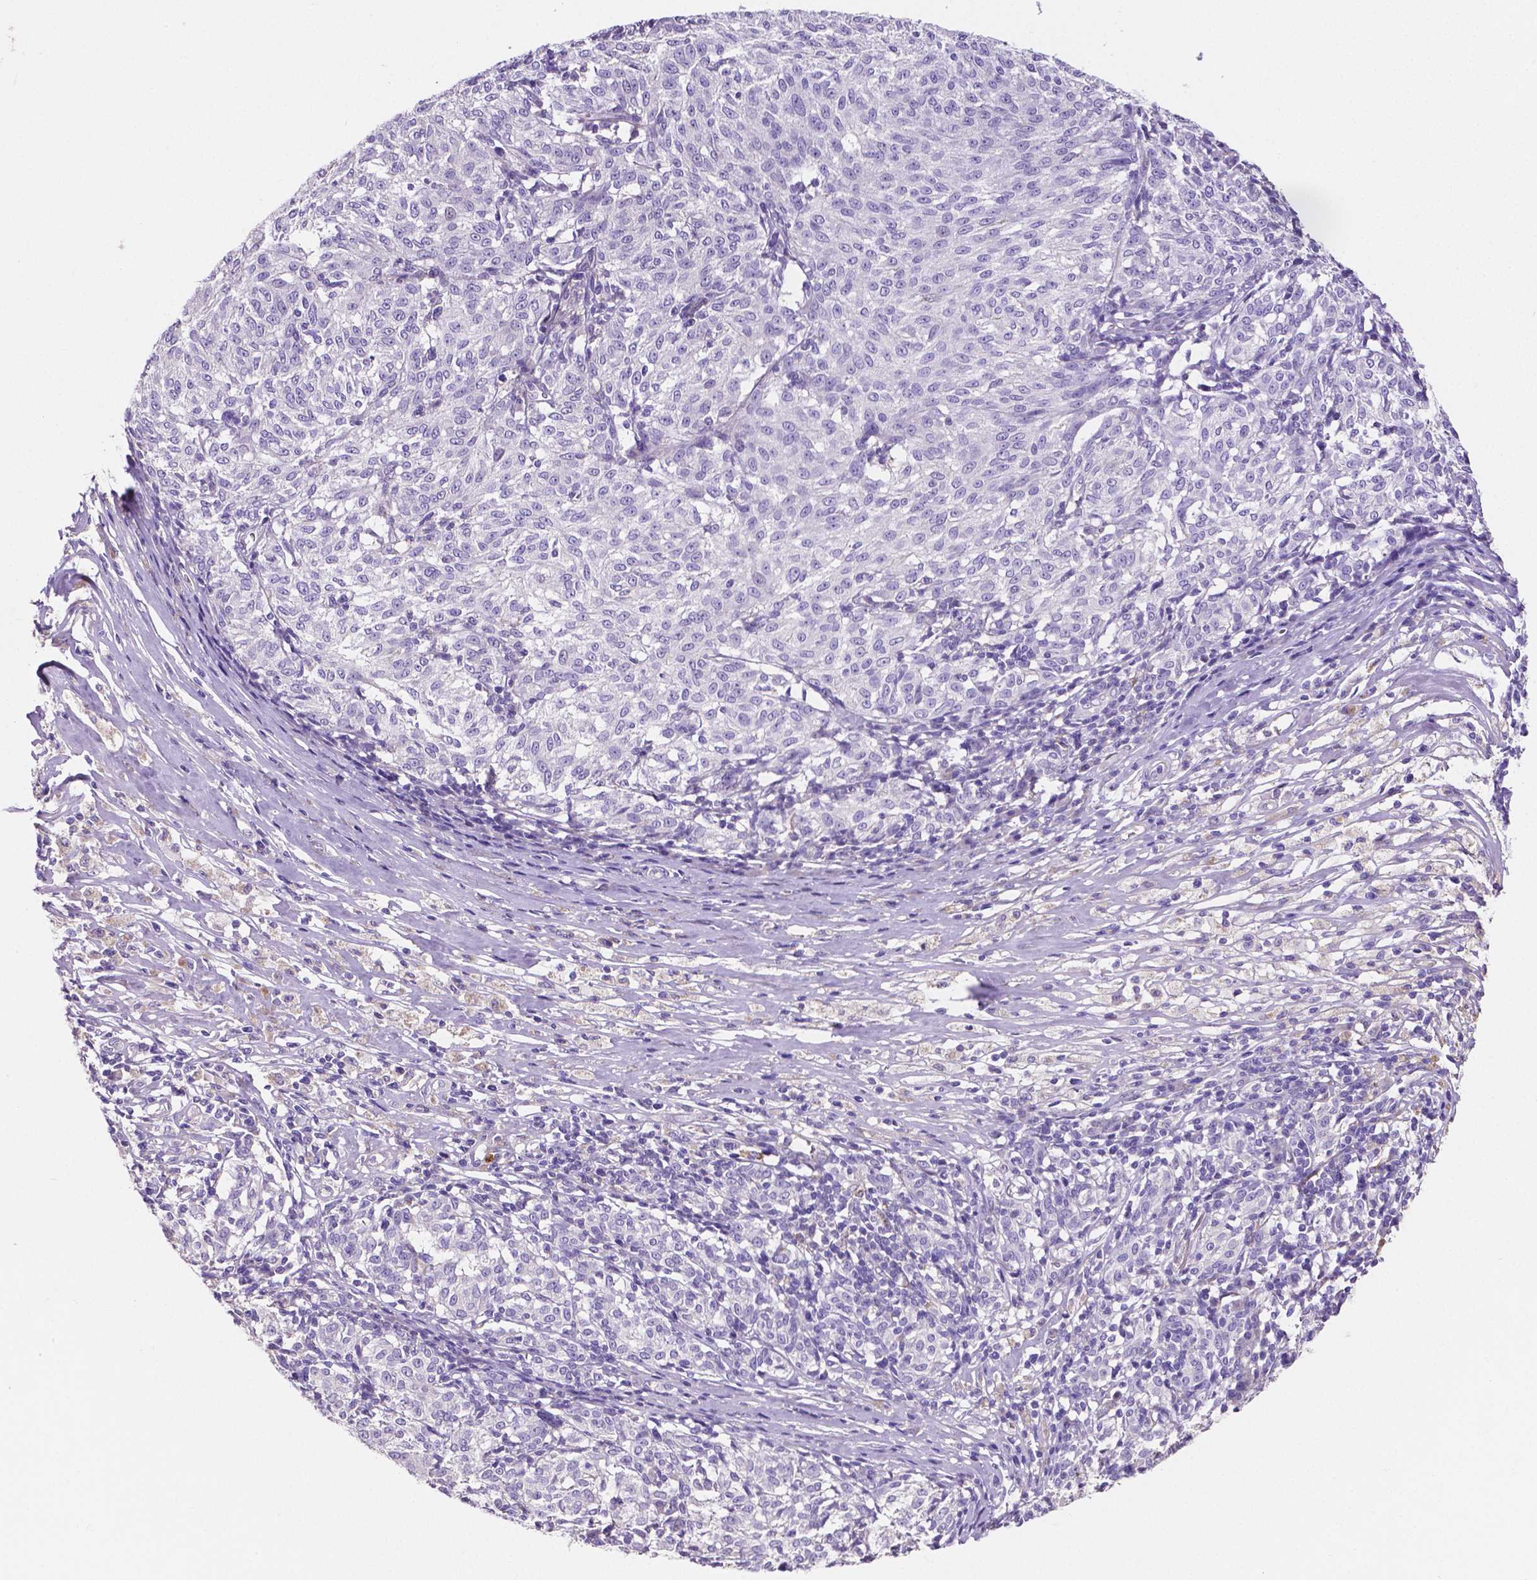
{"staining": {"intensity": "negative", "quantity": "none", "location": "none"}, "tissue": "melanoma", "cell_type": "Tumor cells", "image_type": "cancer", "snomed": [{"axis": "morphology", "description": "Malignant melanoma, NOS"}, {"axis": "topography", "description": "Skin"}], "caption": "This is a histopathology image of immunohistochemistry (IHC) staining of malignant melanoma, which shows no expression in tumor cells.", "gene": "MMP9", "patient": {"sex": "female", "age": 72}}